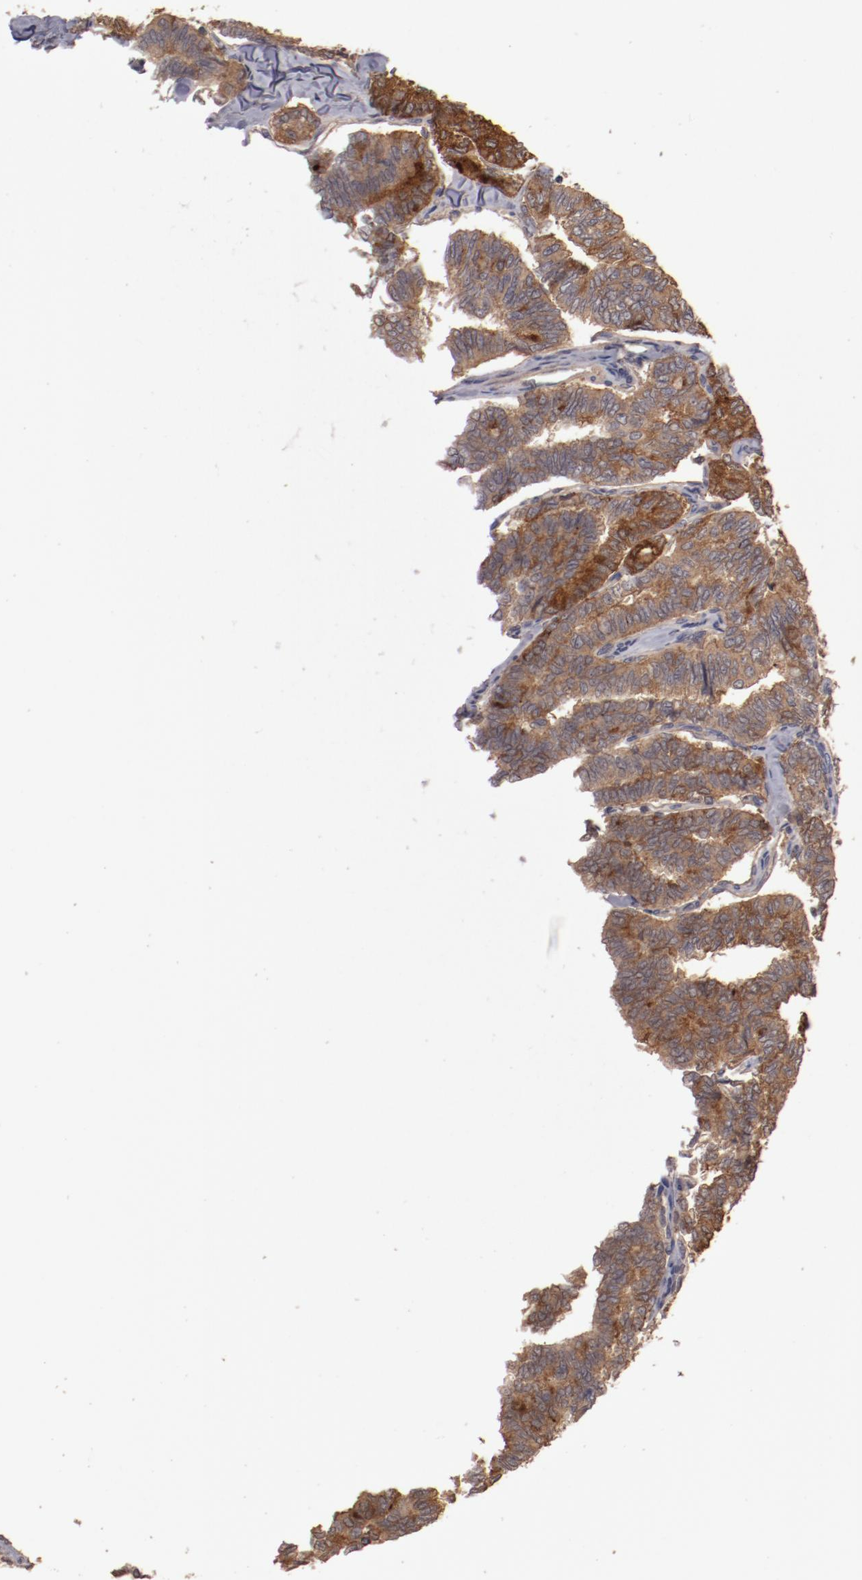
{"staining": {"intensity": "strong", "quantity": ">75%", "location": "cytoplasmic/membranous"}, "tissue": "thyroid cancer", "cell_type": "Tumor cells", "image_type": "cancer", "snomed": [{"axis": "morphology", "description": "Papillary adenocarcinoma, NOS"}, {"axis": "topography", "description": "Thyroid gland"}], "caption": "Protein expression analysis of human thyroid cancer reveals strong cytoplasmic/membranous positivity in about >75% of tumor cells. The protein is shown in brown color, while the nuclei are stained blue.", "gene": "LRRC75B", "patient": {"sex": "female", "age": 35}}